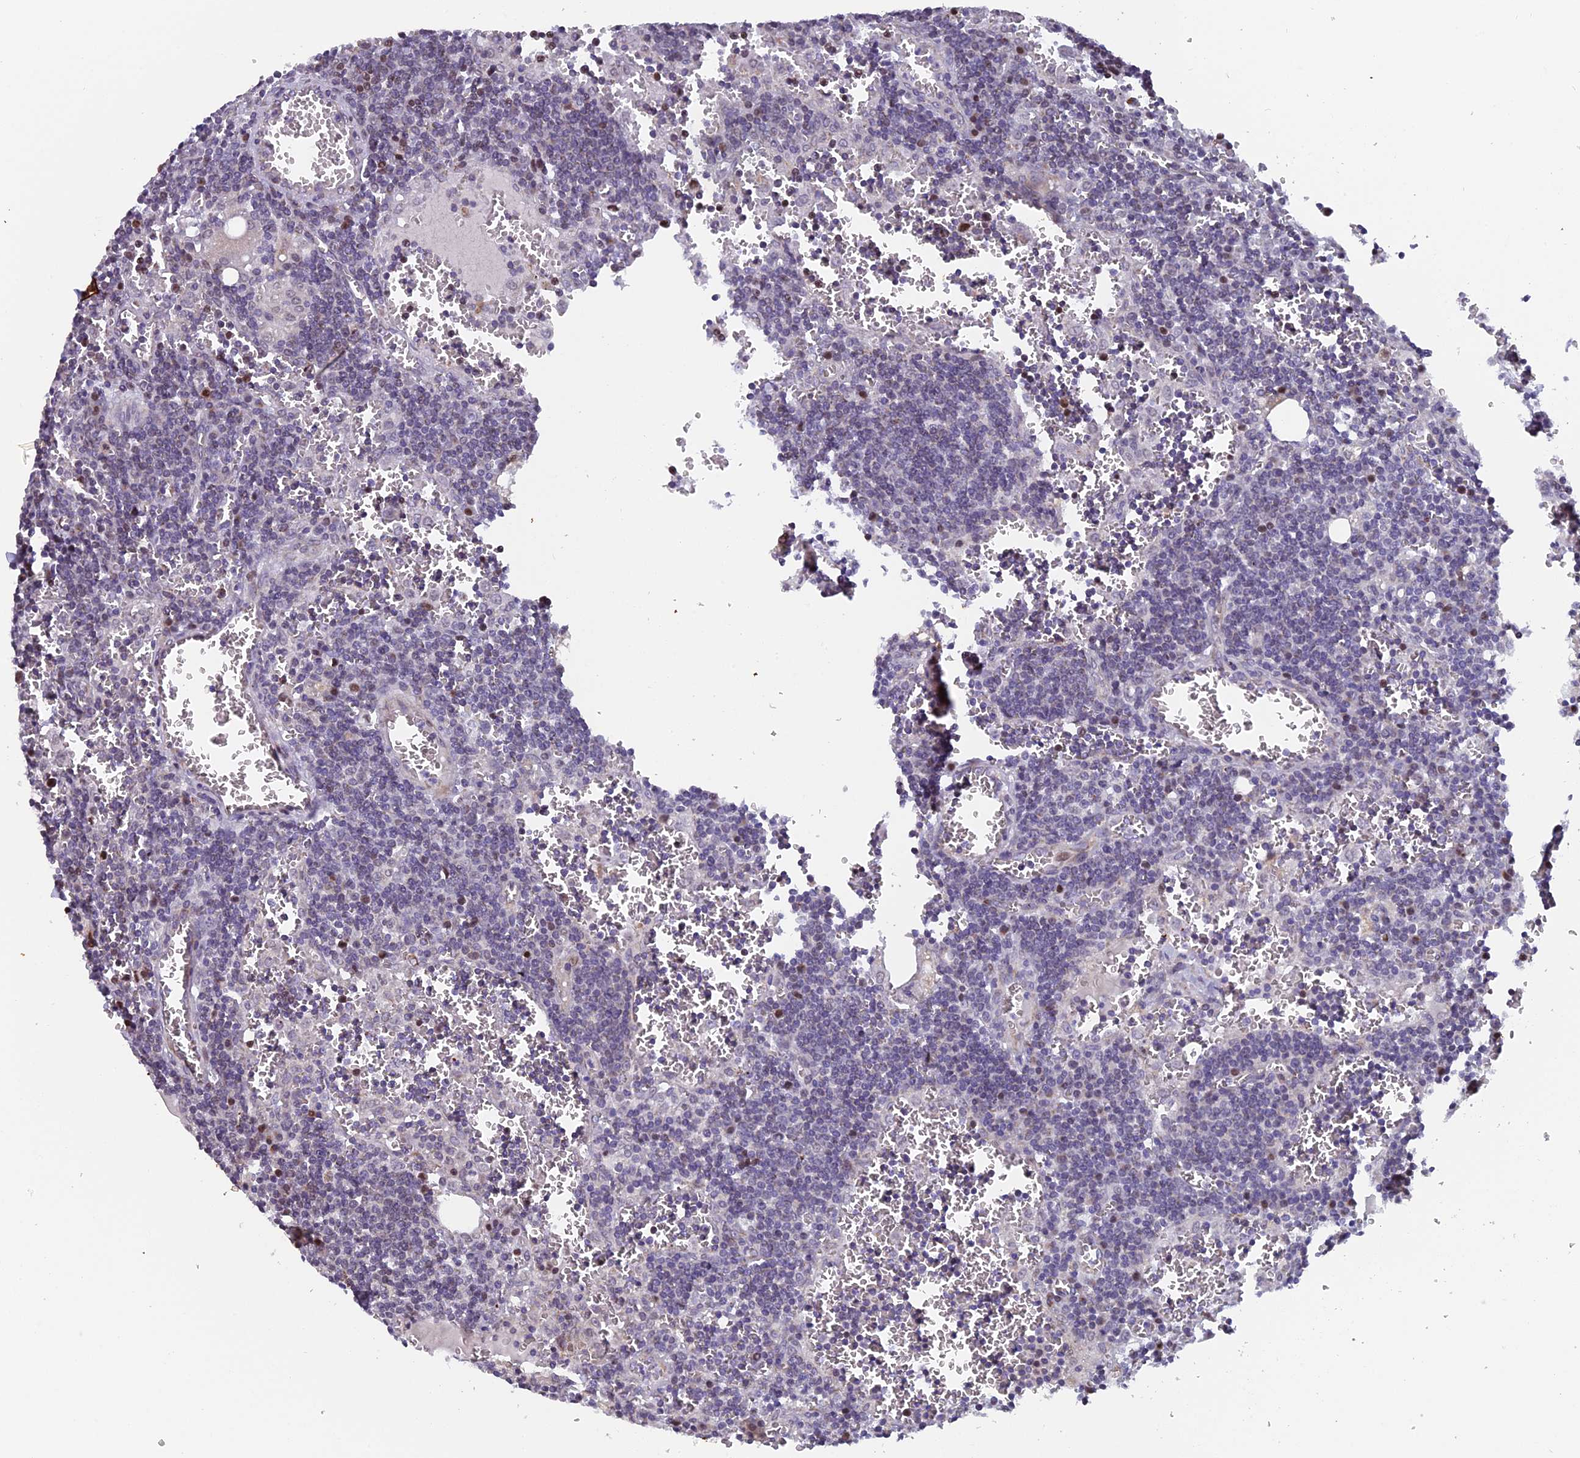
{"staining": {"intensity": "negative", "quantity": "none", "location": "none"}, "tissue": "lymph node", "cell_type": "Germinal center cells", "image_type": "normal", "snomed": [{"axis": "morphology", "description": "Normal tissue, NOS"}, {"axis": "topography", "description": "Lymph node"}], "caption": "Lymph node stained for a protein using immunohistochemistry displays no positivity germinal center cells.", "gene": "XKR9", "patient": {"sex": "female", "age": 73}}